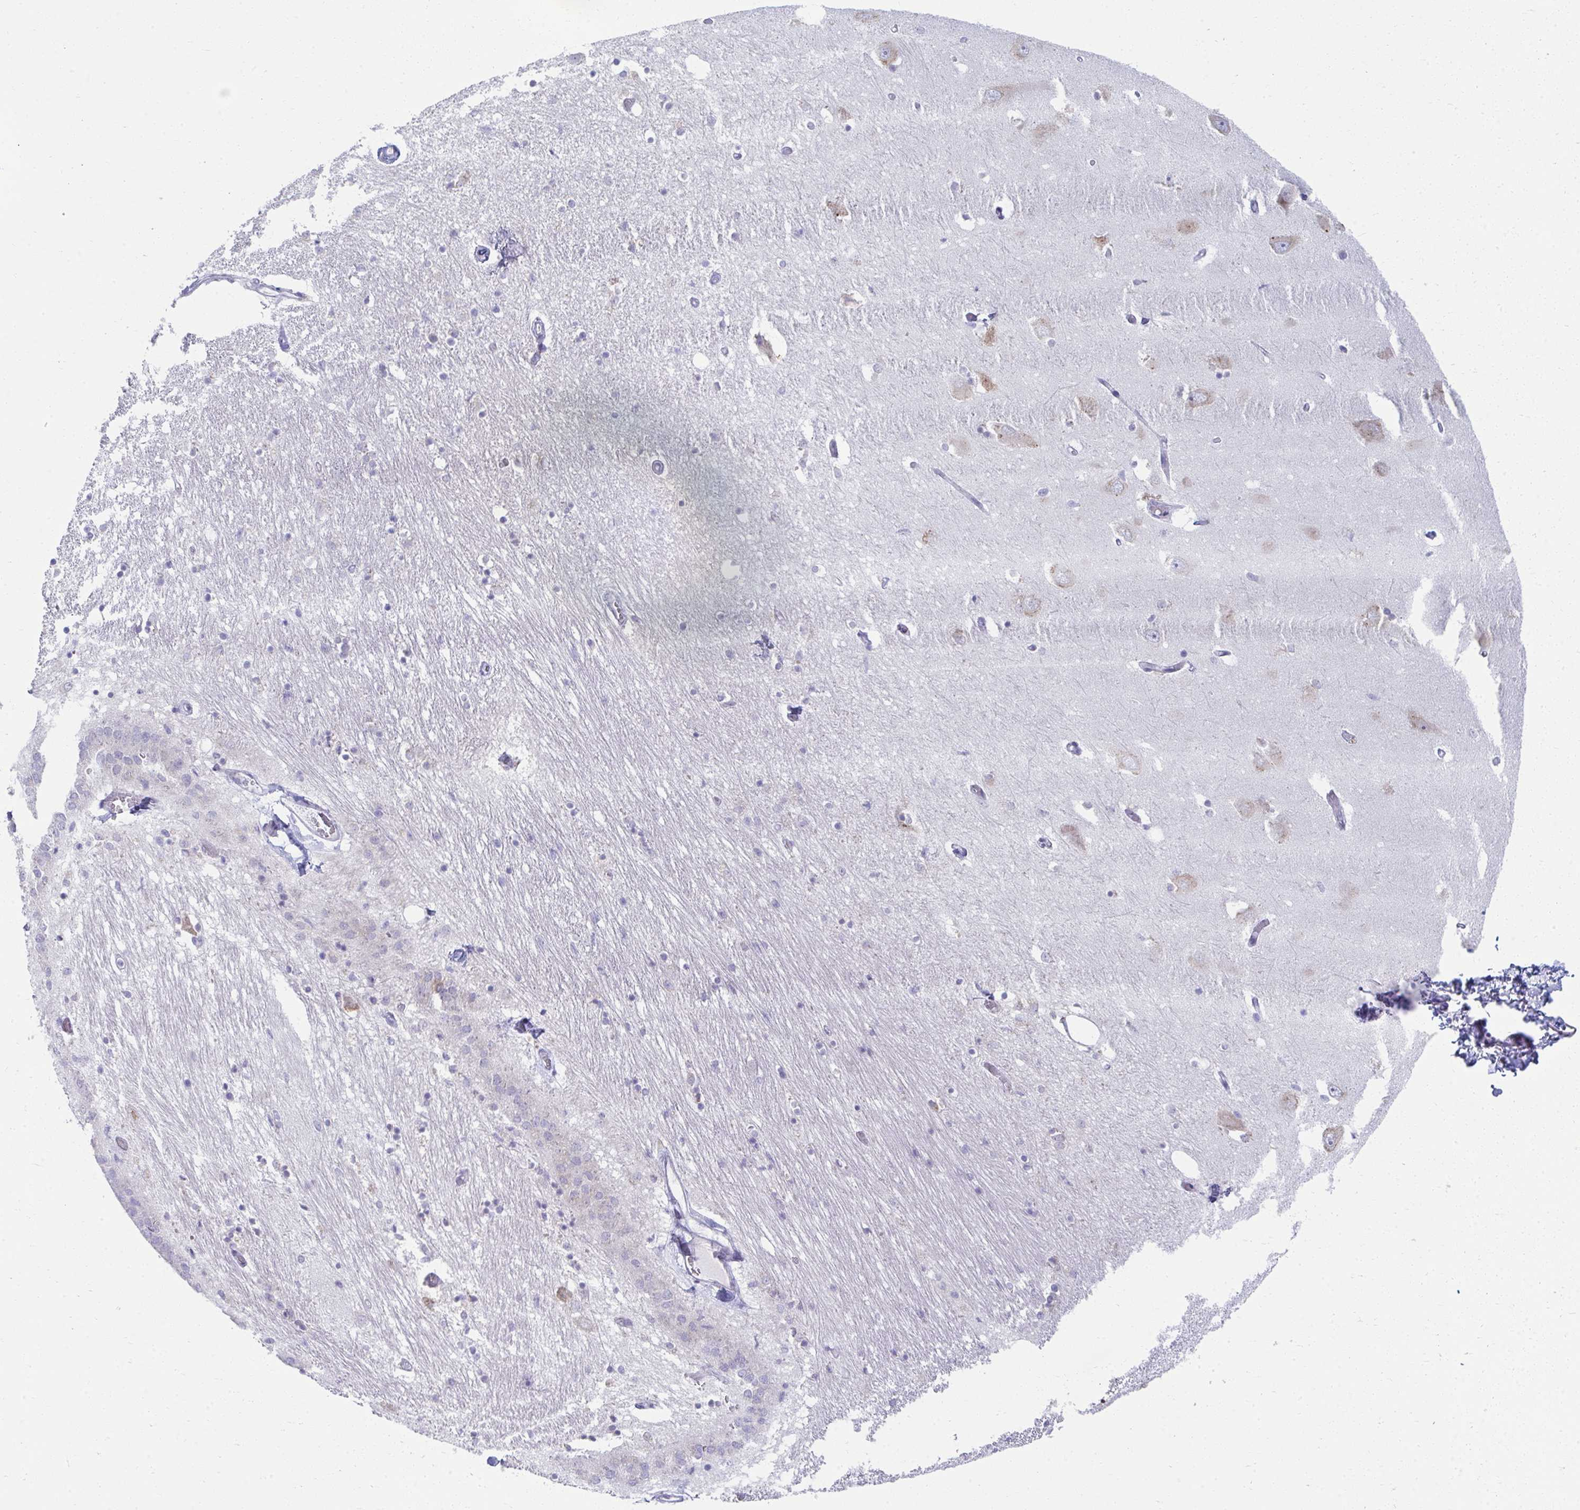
{"staining": {"intensity": "negative", "quantity": "none", "location": "none"}, "tissue": "caudate", "cell_type": "Glial cells", "image_type": "normal", "snomed": [{"axis": "morphology", "description": "Normal tissue, NOS"}, {"axis": "topography", "description": "Lateral ventricle wall"}, {"axis": "topography", "description": "Hippocampus"}], "caption": "A high-resolution photomicrograph shows immunohistochemistry (IHC) staining of normal caudate, which shows no significant expression in glial cells.", "gene": "FASLG", "patient": {"sex": "female", "age": 63}}